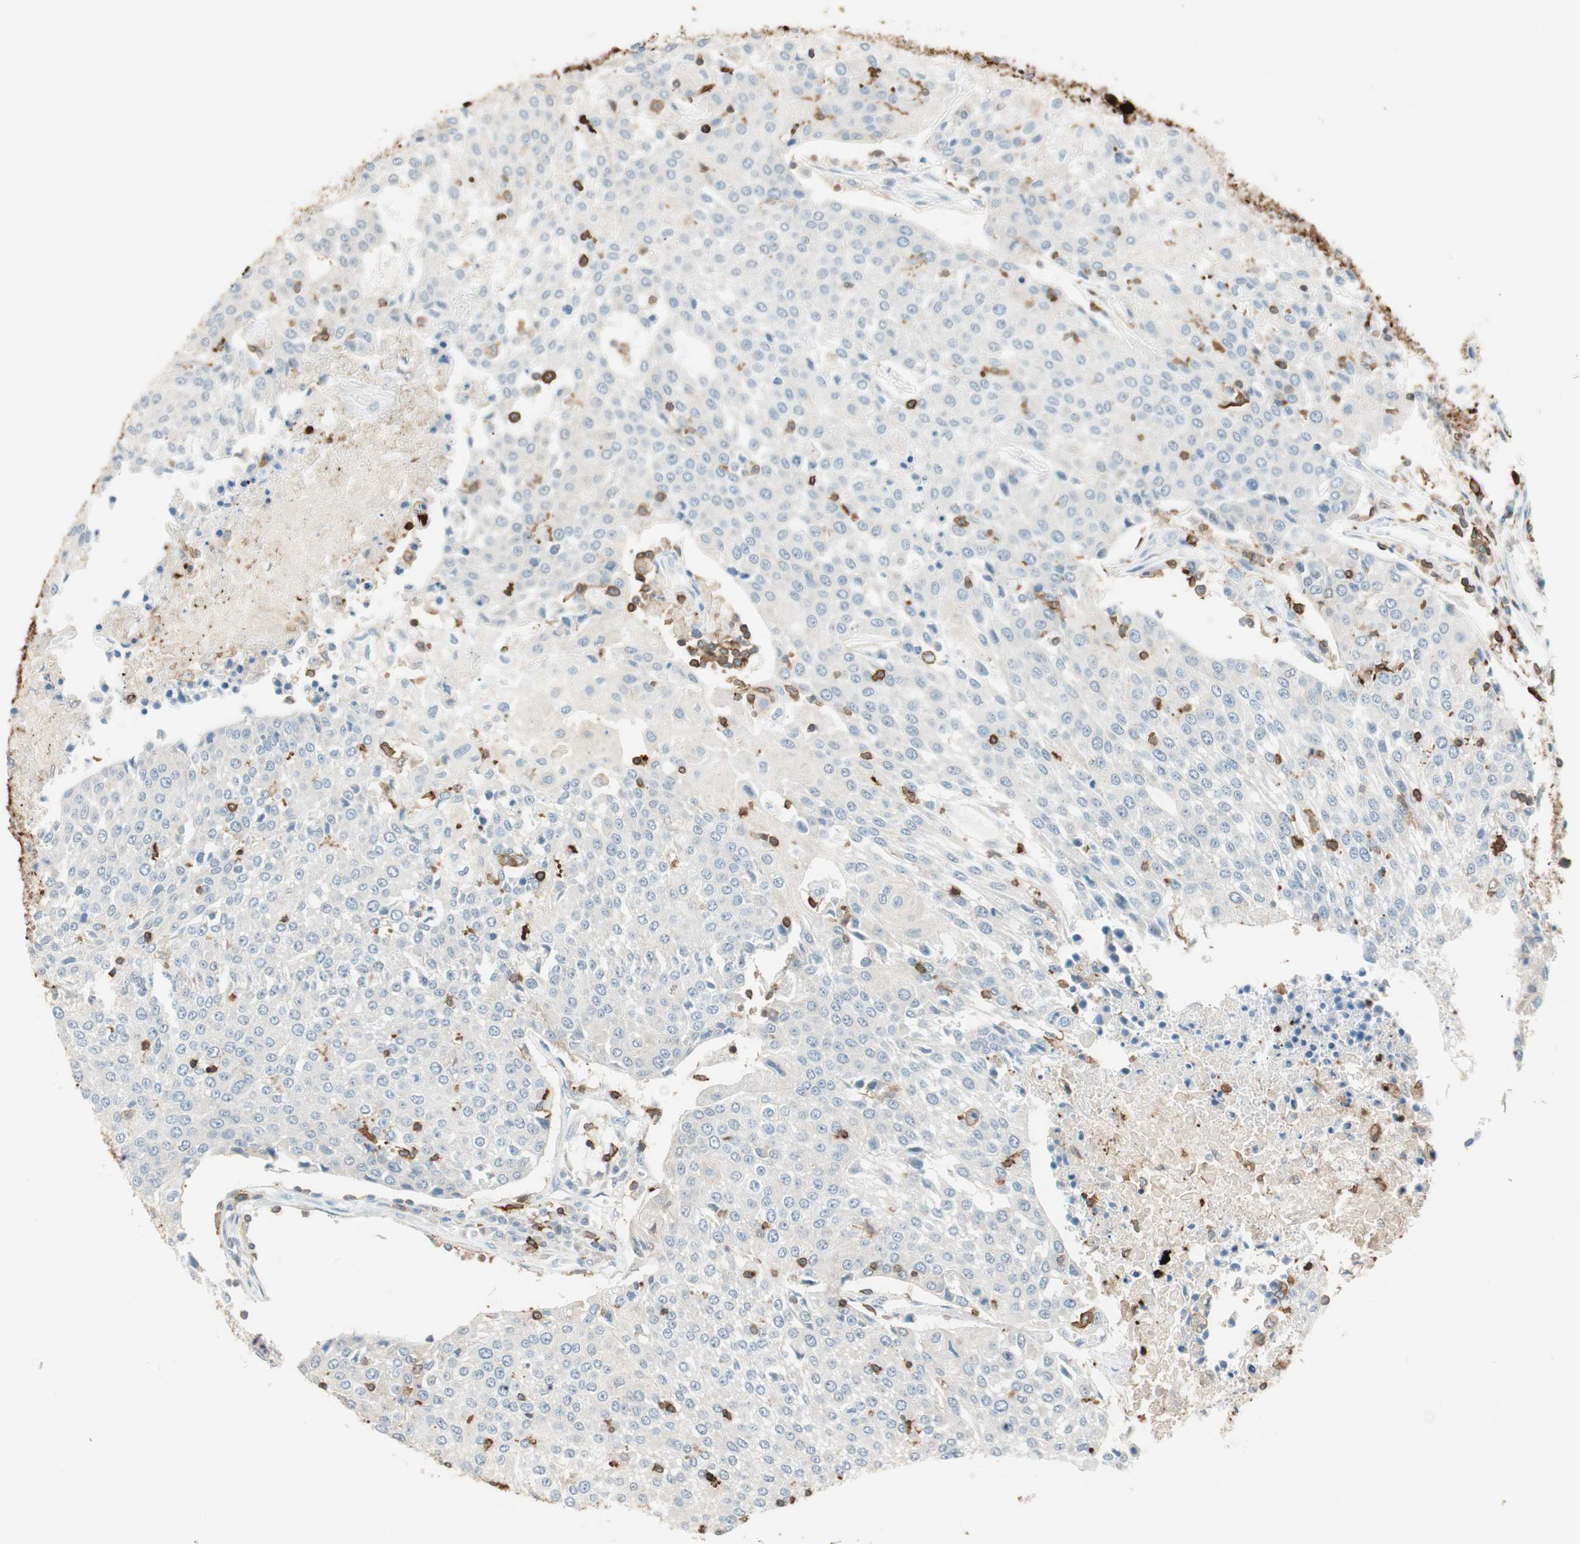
{"staining": {"intensity": "weak", "quantity": "25%-75%", "location": "cytoplasmic/membranous"}, "tissue": "urothelial cancer", "cell_type": "Tumor cells", "image_type": "cancer", "snomed": [{"axis": "morphology", "description": "Urothelial carcinoma, High grade"}, {"axis": "topography", "description": "Urinary bladder"}], "caption": "Approximately 25%-75% of tumor cells in urothelial carcinoma (high-grade) exhibit weak cytoplasmic/membranous protein staining as visualized by brown immunohistochemical staining.", "gene": "HPGD", "patient": {"sex": "female", "age": 85}}